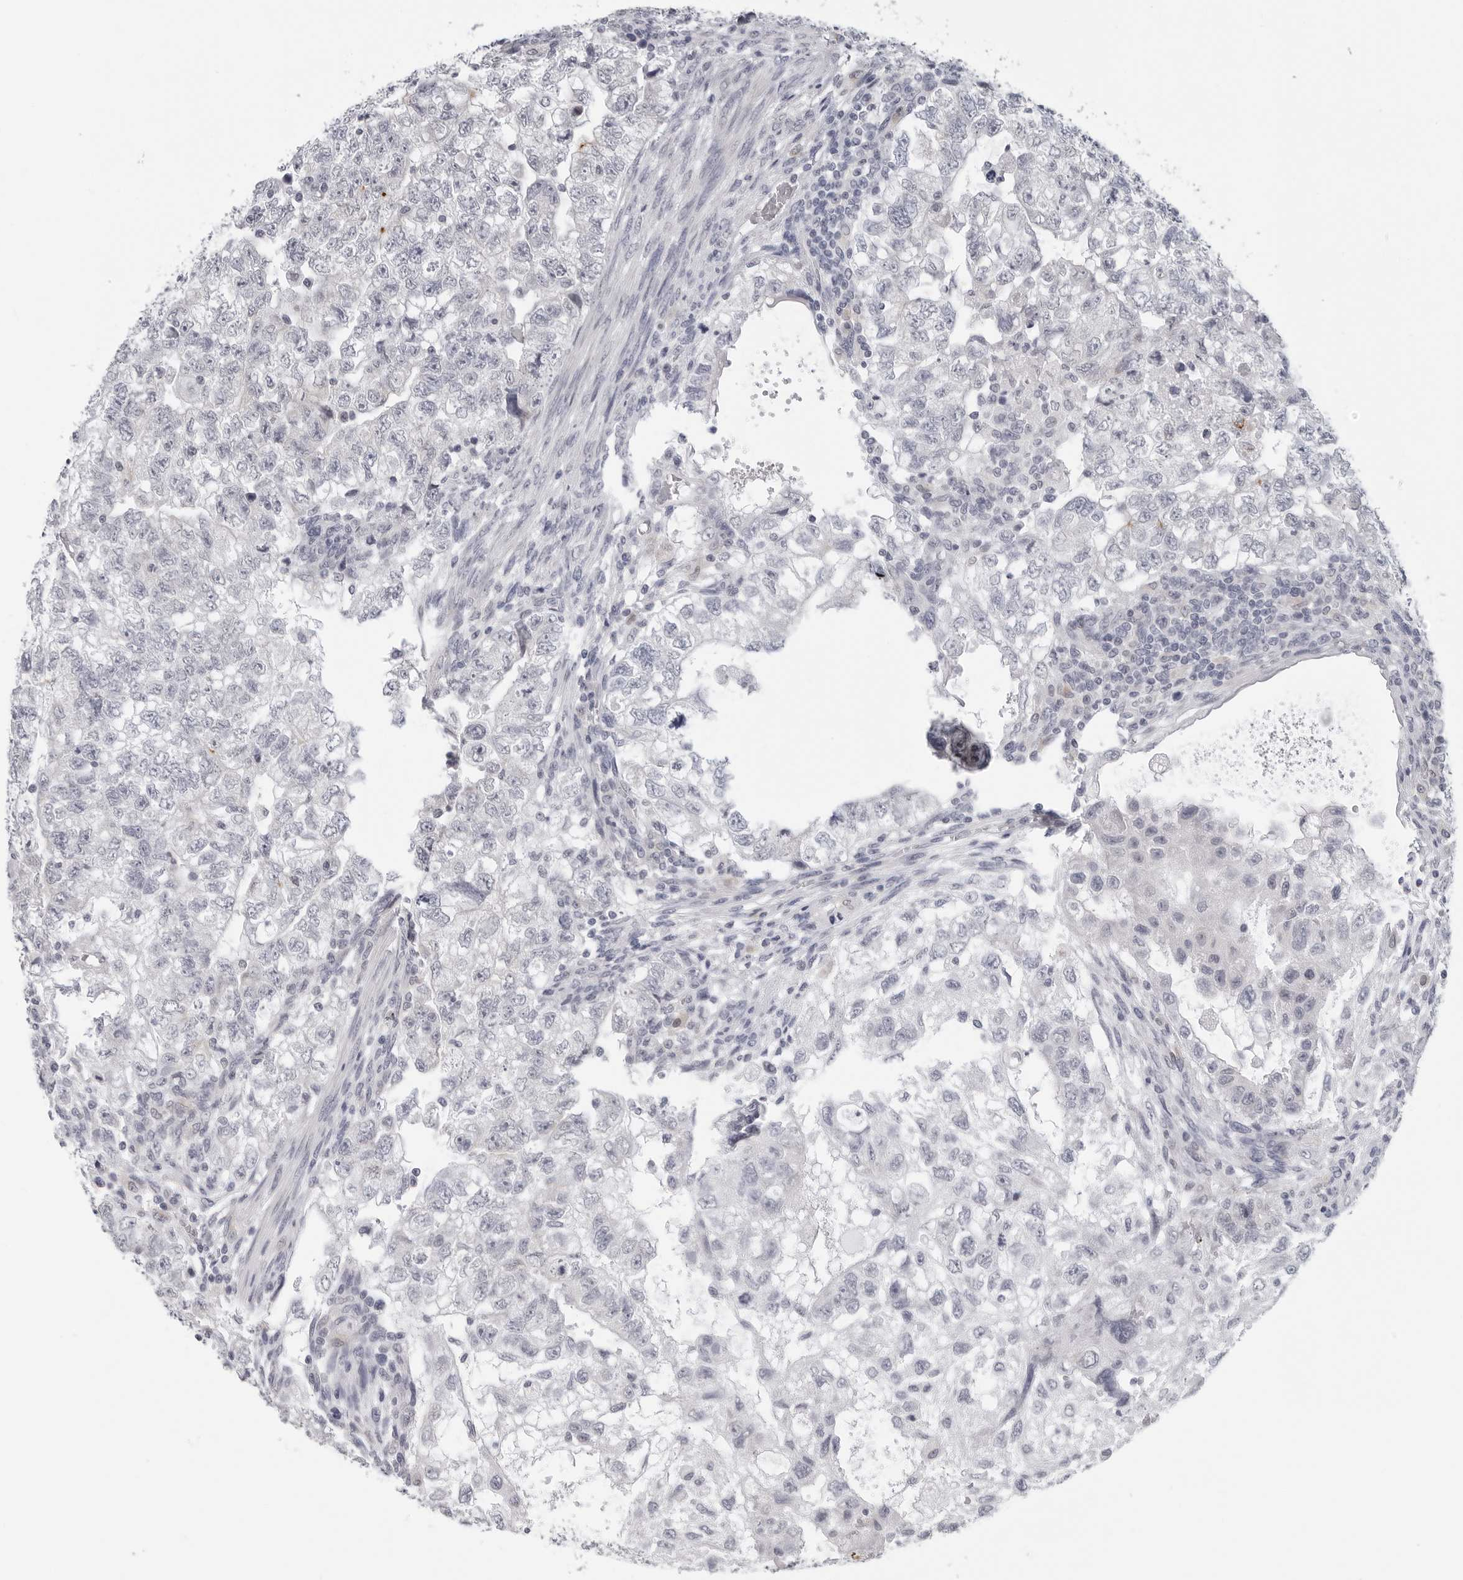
{"staining": {"intensity": "negative", "quantity": "none", "location": "none"}, "tissue": "testis cancer", "cell_type": "Tumor cells", "image_type": "cancer", "snomed": [{"axis": "morphology", "description": "Carcinoma, Embryonal, NOS"}, {"axis": "topography", "description": "Testis"}], "caption": "There is no significant positivity in tumor cells of testis embryonal carcinoma.", "gene": "OPLAH", "patient": {"sex": "male", "age": 37}}